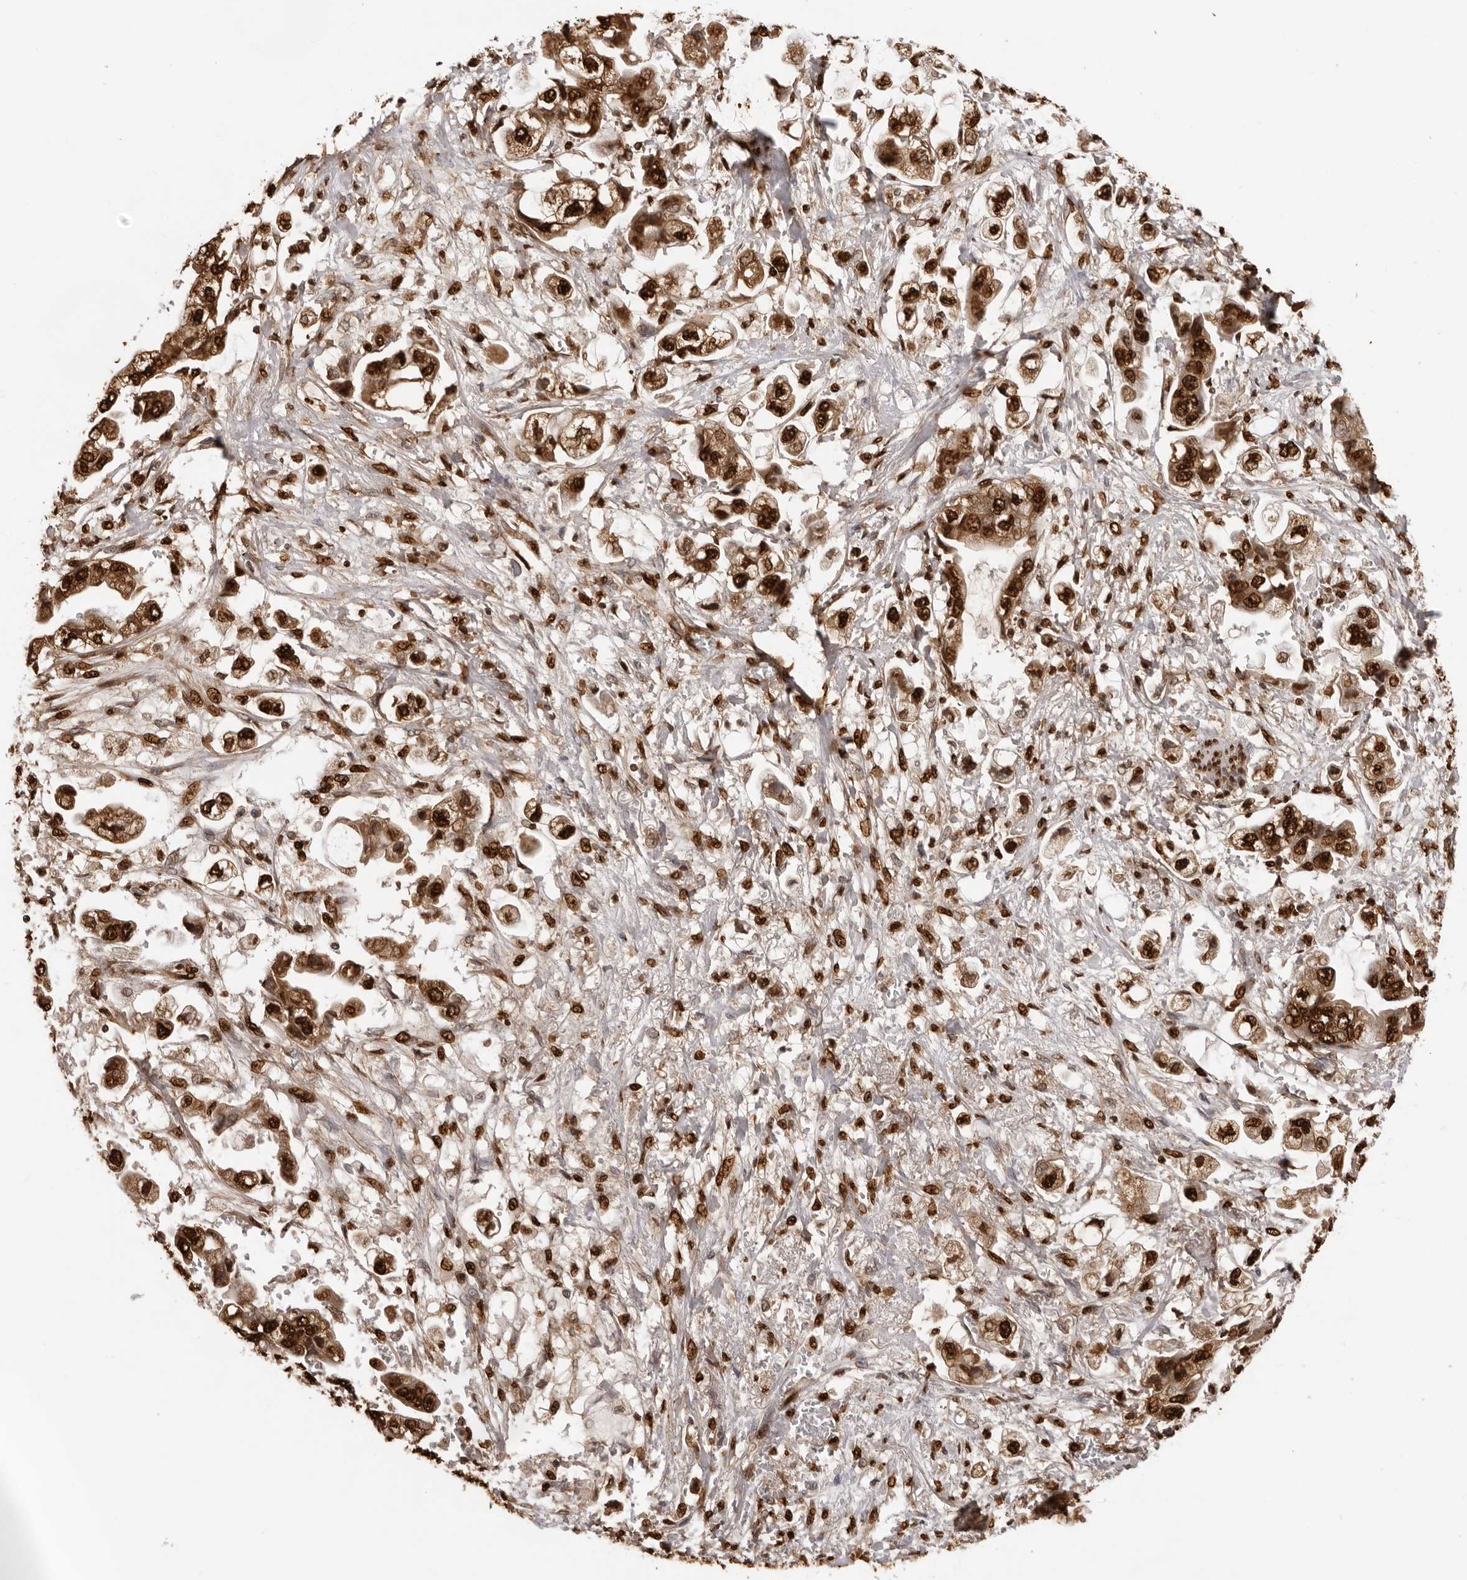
{"staining": {"intensity": "strong", "quantity": ">75%", "location": "cytoplasmic/membranous,nuclear"}, "tissue": "stomach cancer", "cell_type": "Tumor cells", "image_type": "cancer", "snomed": [{"axis": "morphology", "description": "Adenocarcinoma, NOS"}, {"axis": "topography", "description": "Stomach"}], "caption": "Immunohistochemical staining of stomach cancer (adenocarcinoma) demonstrates high levels of strong cytoplasmic/membranous and nuclear protein expression in about >75% of tumor cells.", "gene": "ZFP91", "patient": {"sex": "male", "age": 62}}